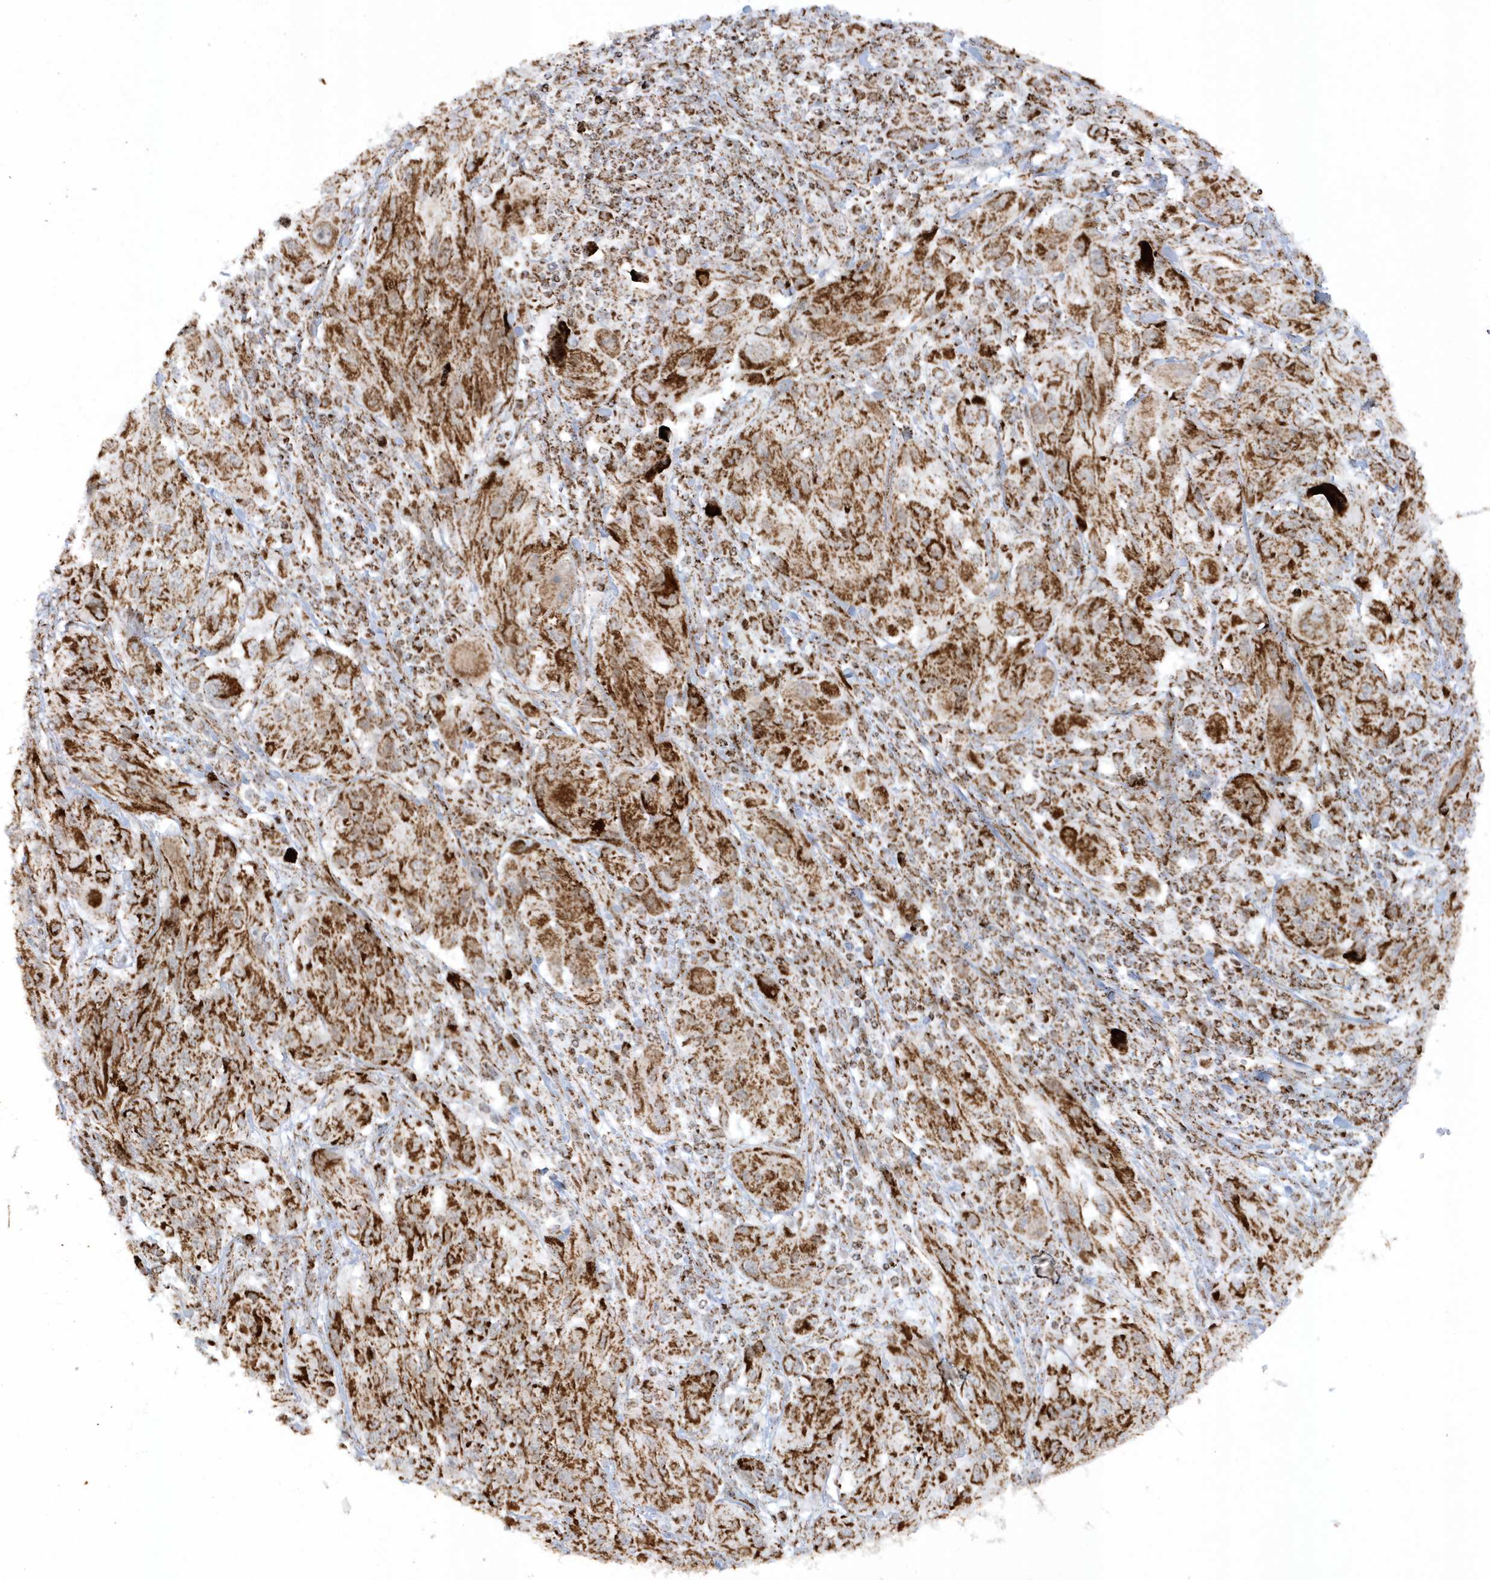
{"staining": {"intensity": "strong", "quantity": ">75%", "location": "cytoplasmic/membranous"}, "tissue": "melanoma", "cell_type": "Tumor cells", "image_type": "cancer", "snomed": [{"axis": "morphology", "description": "Malignant melanoma, NOS"}, {"axis": "topography", "description": "Skin"}], "caption": "IHC of melanoma exhibits high levels of strong cytoplasmic/membranous staining in about >75% of tumor cells.", "gene": "CRY2", "patient": {"sex": "female", "age": 91}}